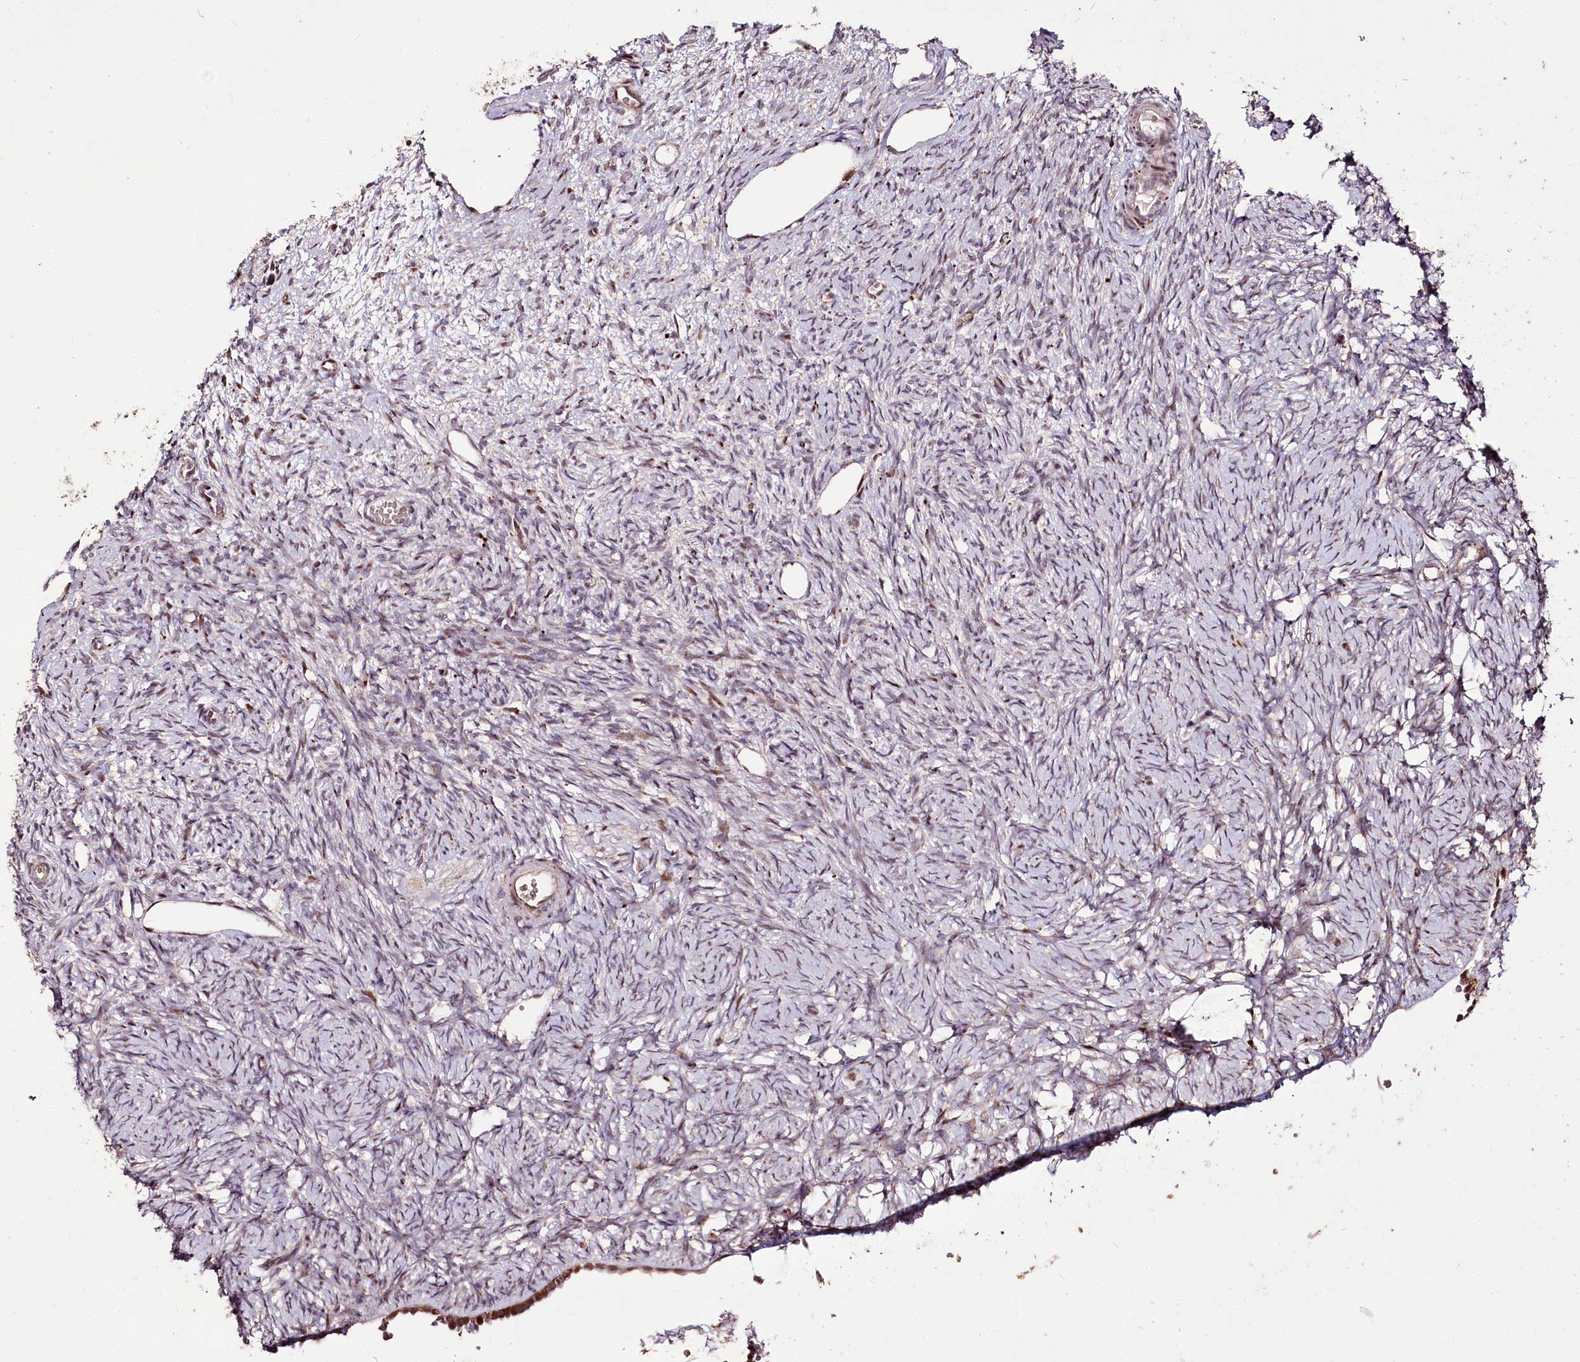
{"staining": {"intensity": "negative", "quantity": "none", "location": "none"}, "tissue": "ovary", "cell_type": "Ovarian stroma cells", "image_type": "normal", "snomed": [{"axis": "morphology", "description": "Normal tissue, NOS"}, {"axis": "topography", "description": "Ovary"}], "caption": "Immunohistochemical staining of normal human ovary demonstrates no significant expression in ovarian stroma cells. (DAB IHC, high magnification).", "gene": "CARD19", "patient": {"sex": "female", "age": 51}}